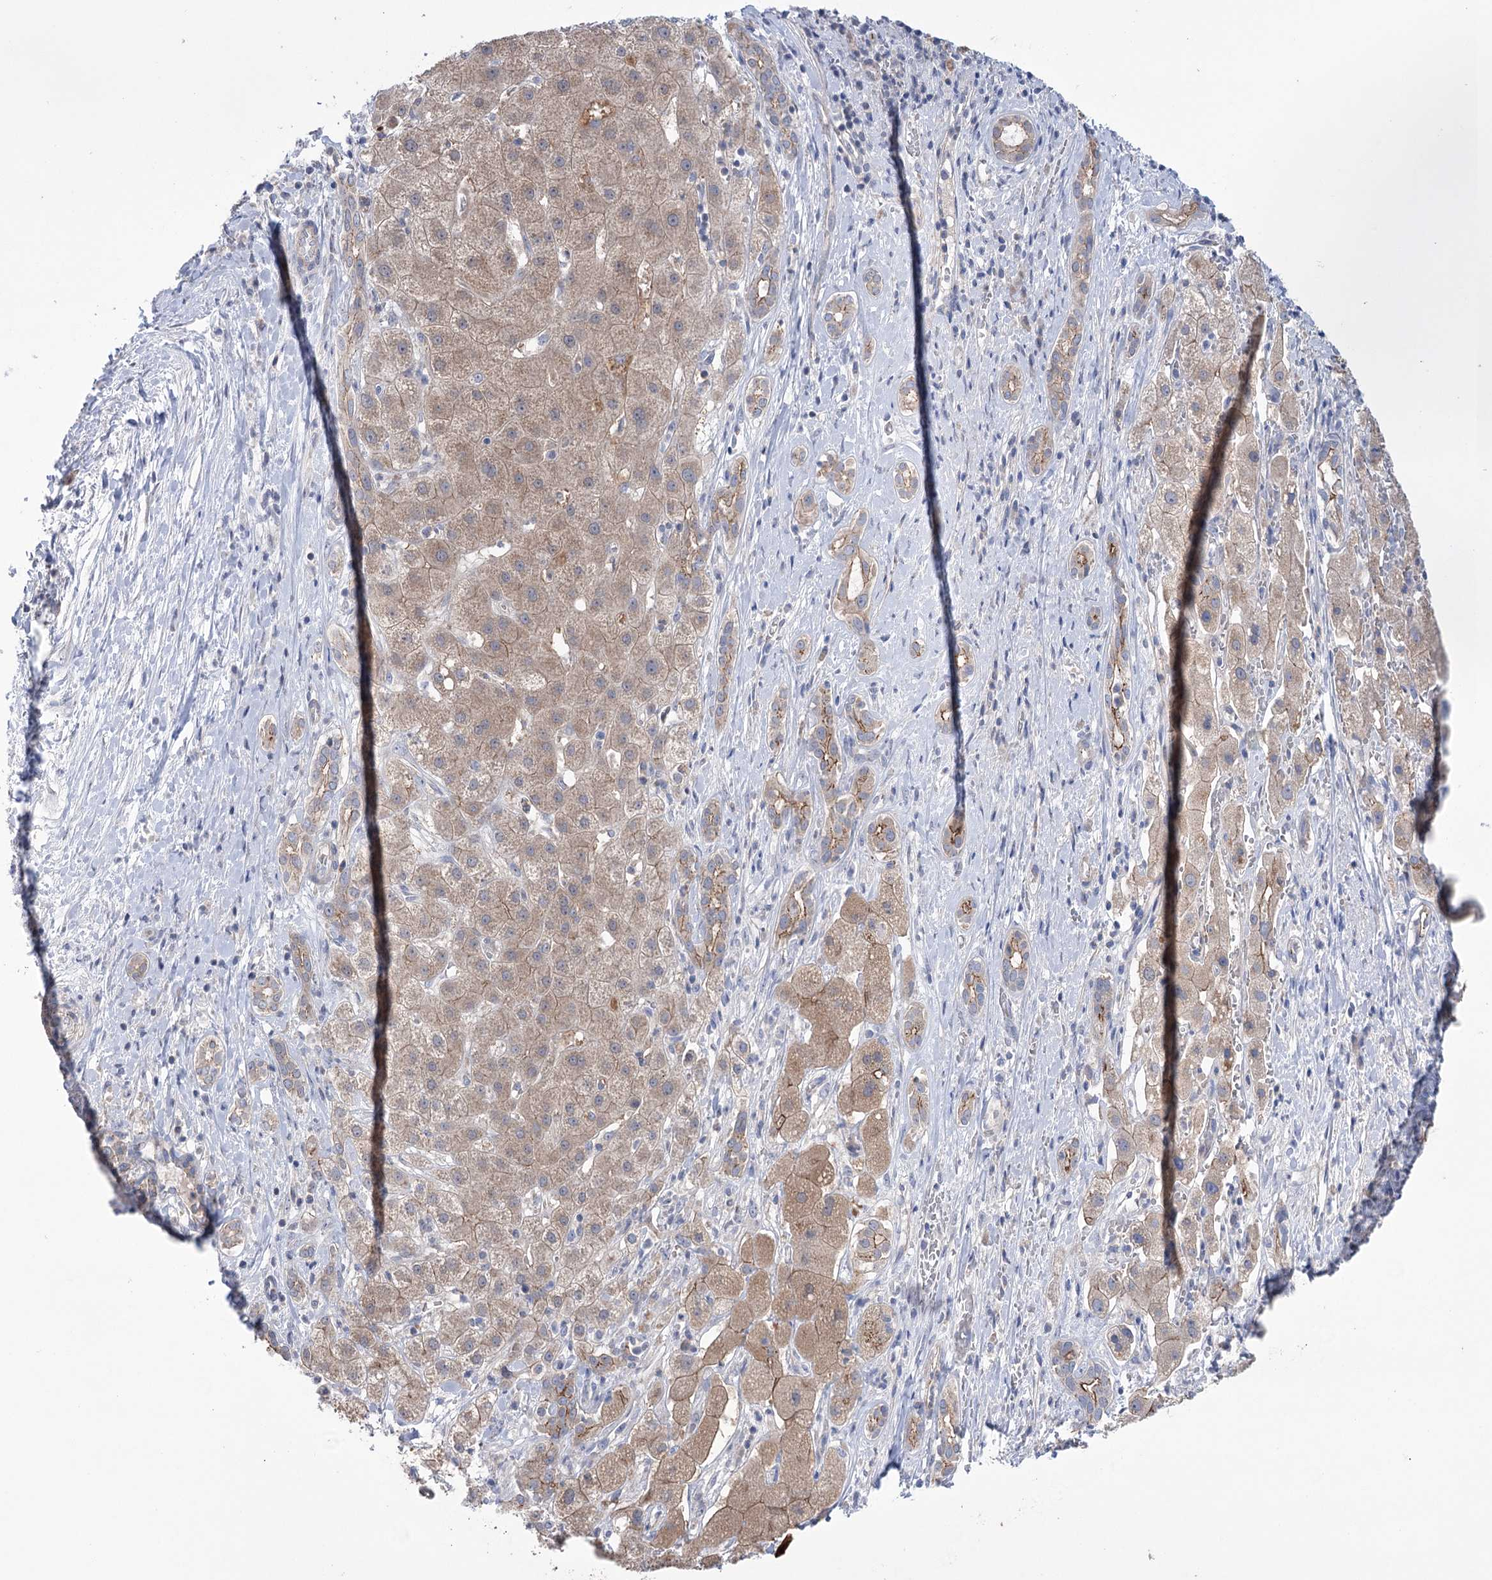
{"staining": {"intensity": "weak", "quantity": ">75%", "location": "cytoplasmic/membranous"}, "tissue": "liver cancer", "cell_type": "Tumor cells", "image_type": "cancer", "snomed": [{"axis": "morphology", "description": "Carcinoma, Hepatocellular, NOS"}, {"axis": "topography", "description": "Liver"}], "caption": "Hepatocellular carcinoma (liver) stained with immunohistochemistry (IHC) demonstrates weak cytoplasmic/membranous expression in about >75% of tumor cells.", "gene": "TRIM71", "patient": {"sex": "male", "age": 65}}